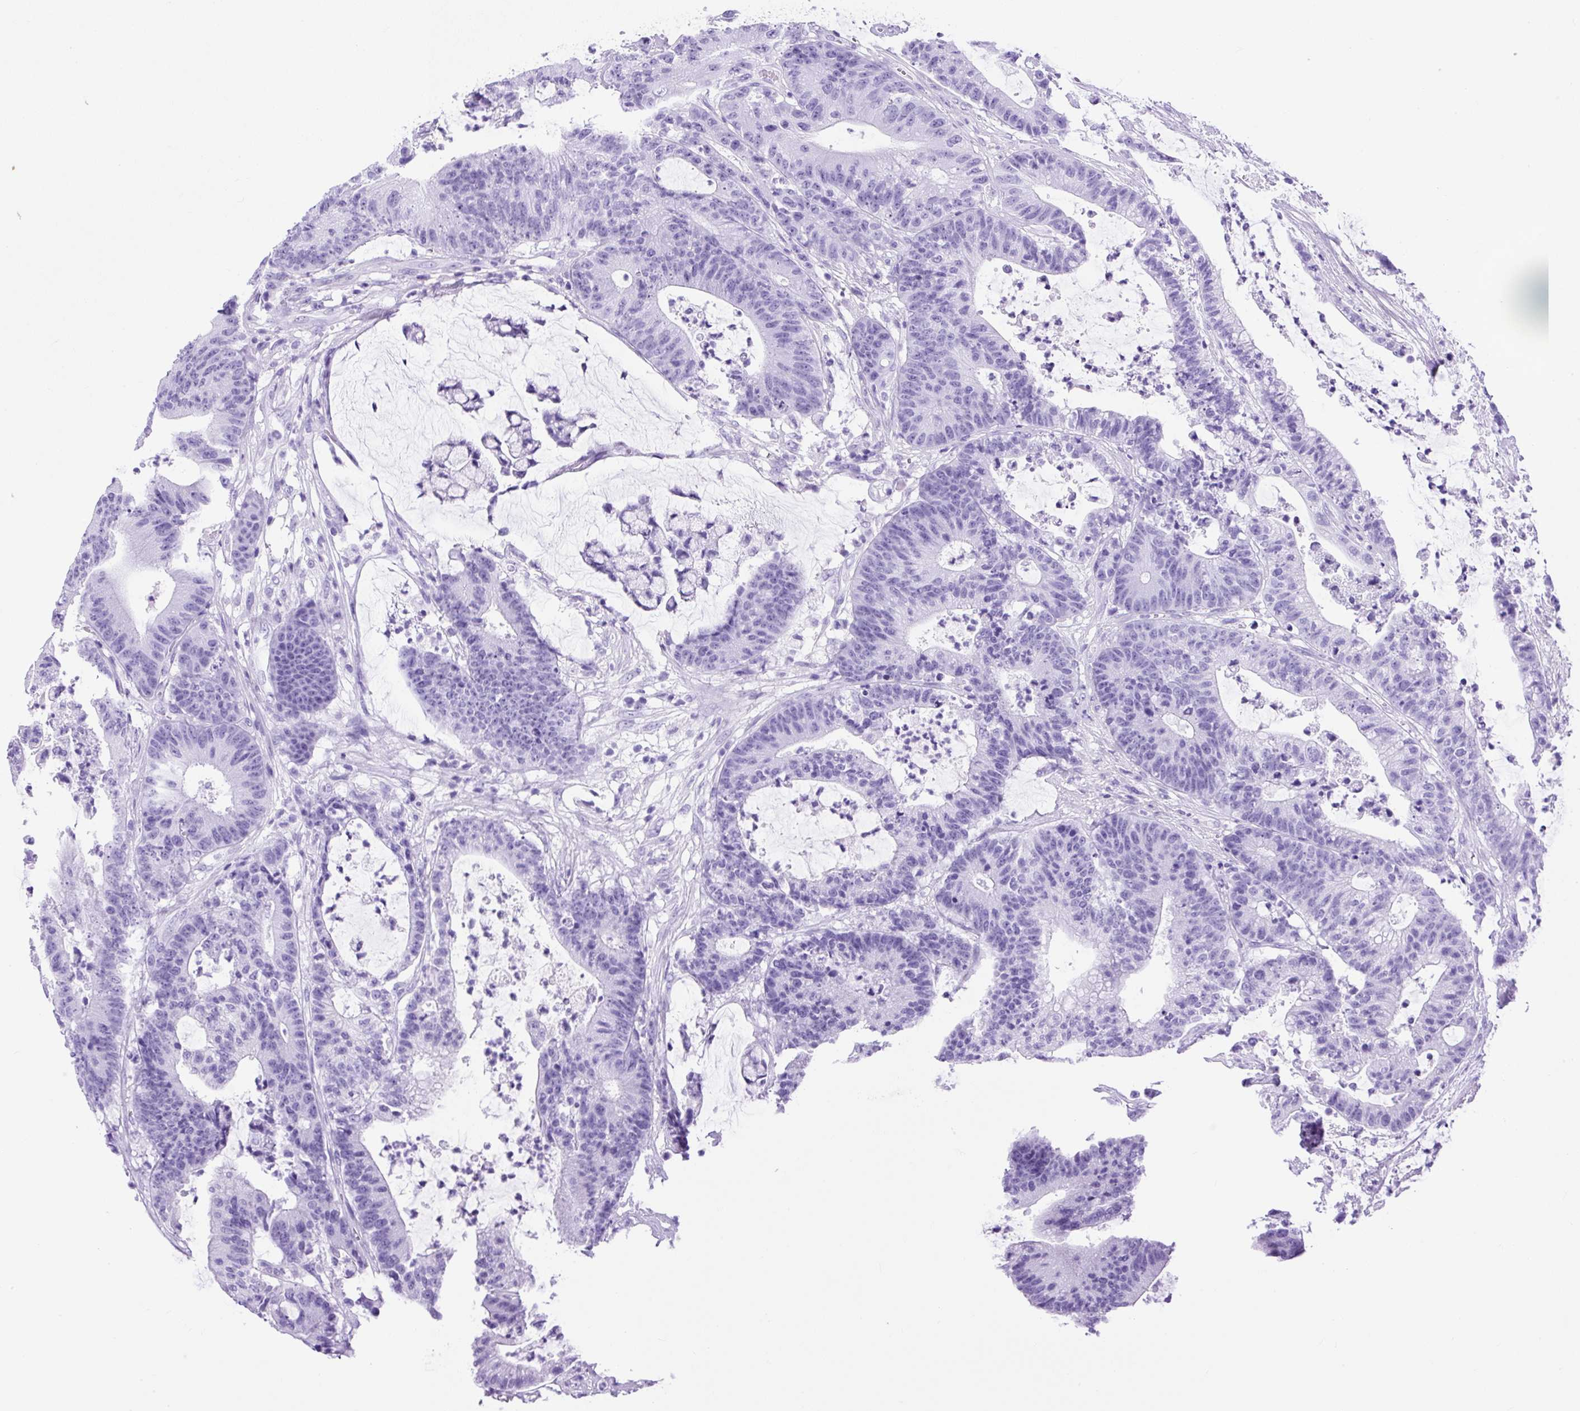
{"staining": {"intensity": "negative", "quantity": "none", "location": "none"}, "tissue": "colorectal cancer", "cell_type": "Tumor cells", "image_type": "cancer", "snomed": [{"axis": "morphology", "description": "Adenocarcinoma, NOS"}, {"axis": "topography", "description": "Colon"}], "caption": "Colorectal cancer was stained to show a protein in brown. There is no significant expression in tumor cells.", "gene": "PDIA2", "patient": {"sex": "female", "age": 84}}